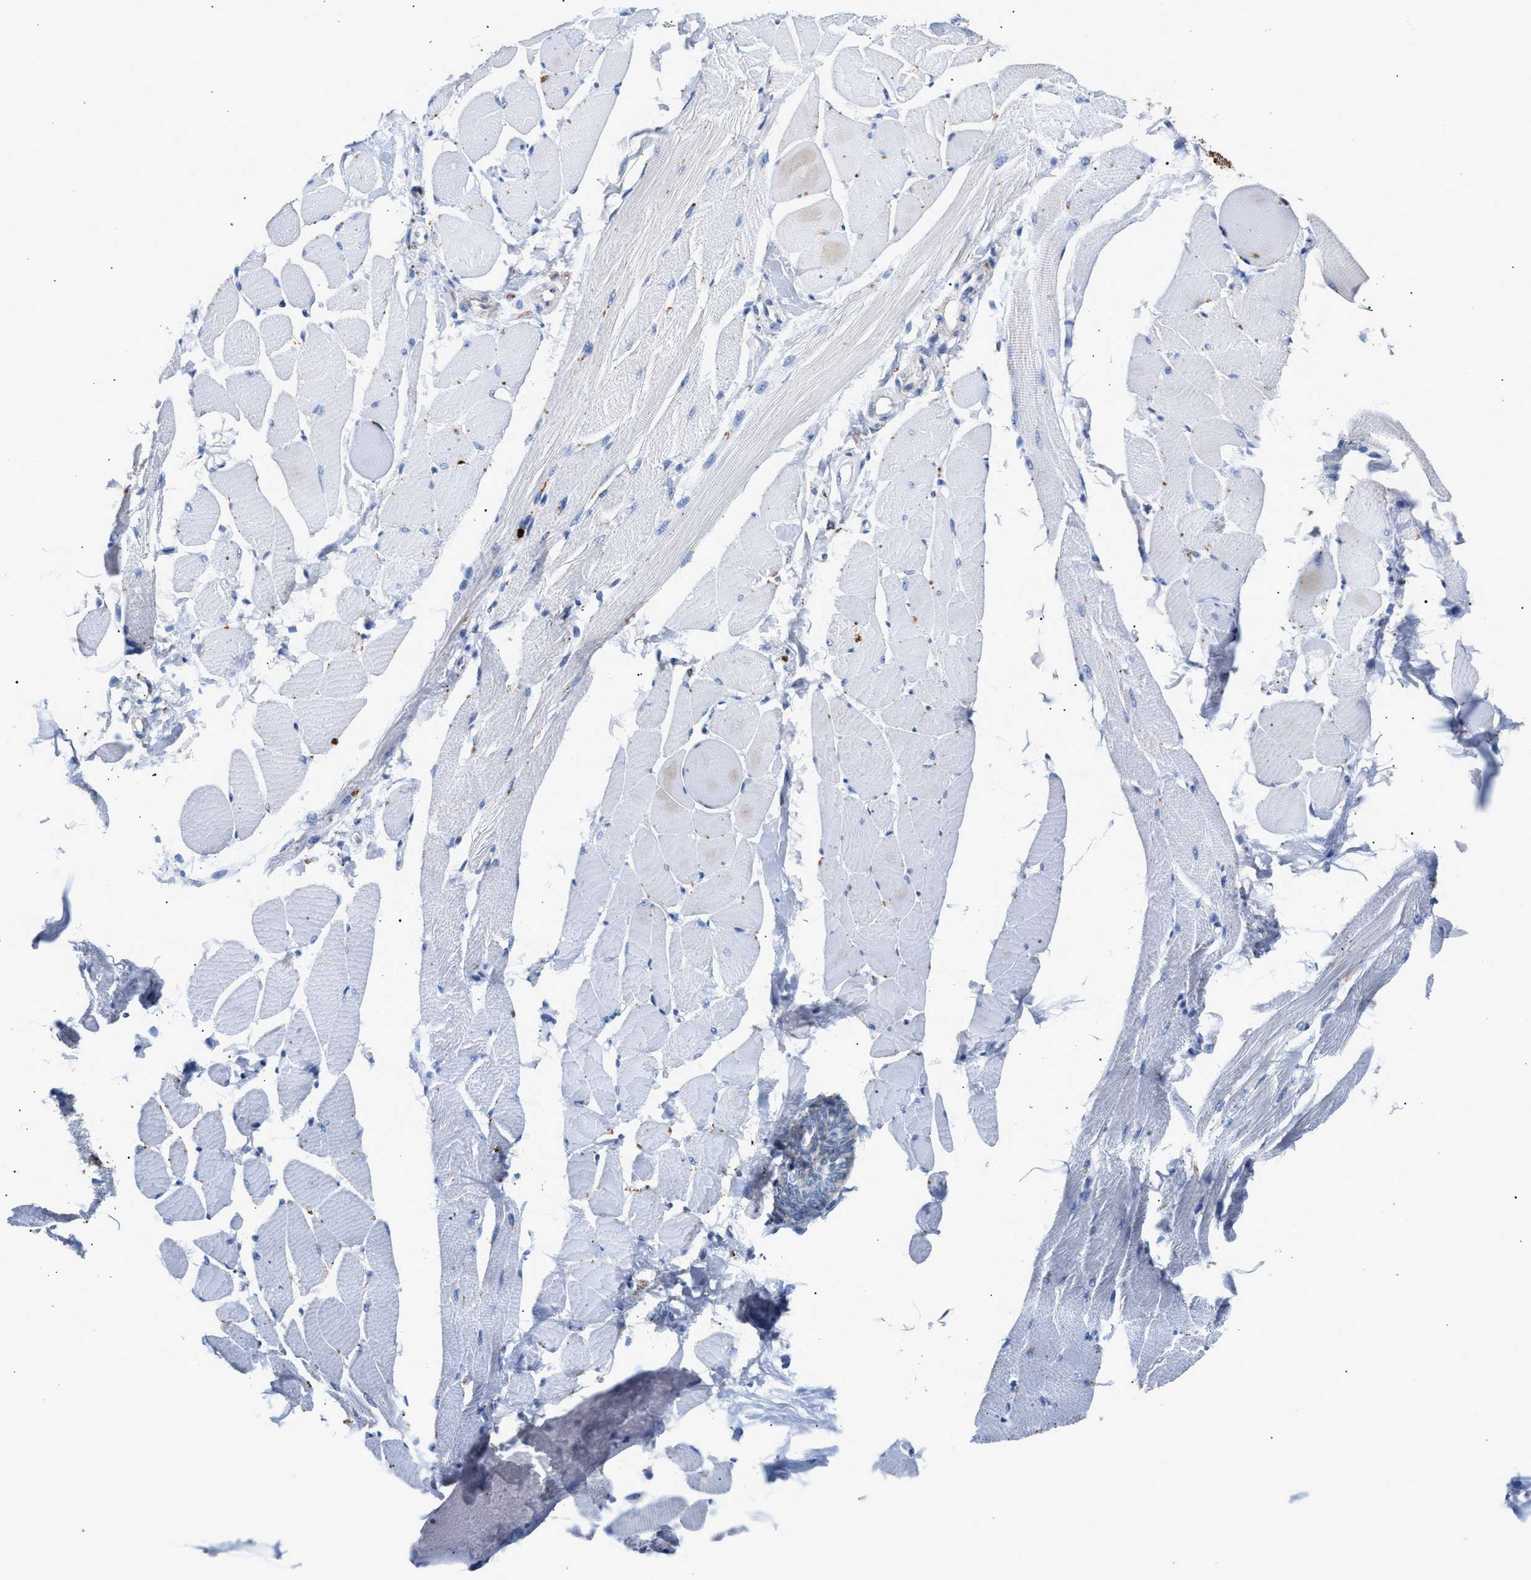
{"staining": {"intensity": "negative", "quantity": "none", "location": "none"}, "tissue": "skeletal muscle", "cell_type": "Myocytes", "image_type": "normal", "snomed": [{"axis": "morphology", "description": "Normal tissue, NOS"}, {"axis": "topography", "description": "Skeletal muscle"}, {"axis": "topography", "description": "Peripheral nerve tissue"}], "caption": "IHC micrograph of benign skeletal muscle stained for a protein (brown), which shows no expression in myocytes.", "gene": "GNAI3", "patient": {"sex": "female", "age": 84}}